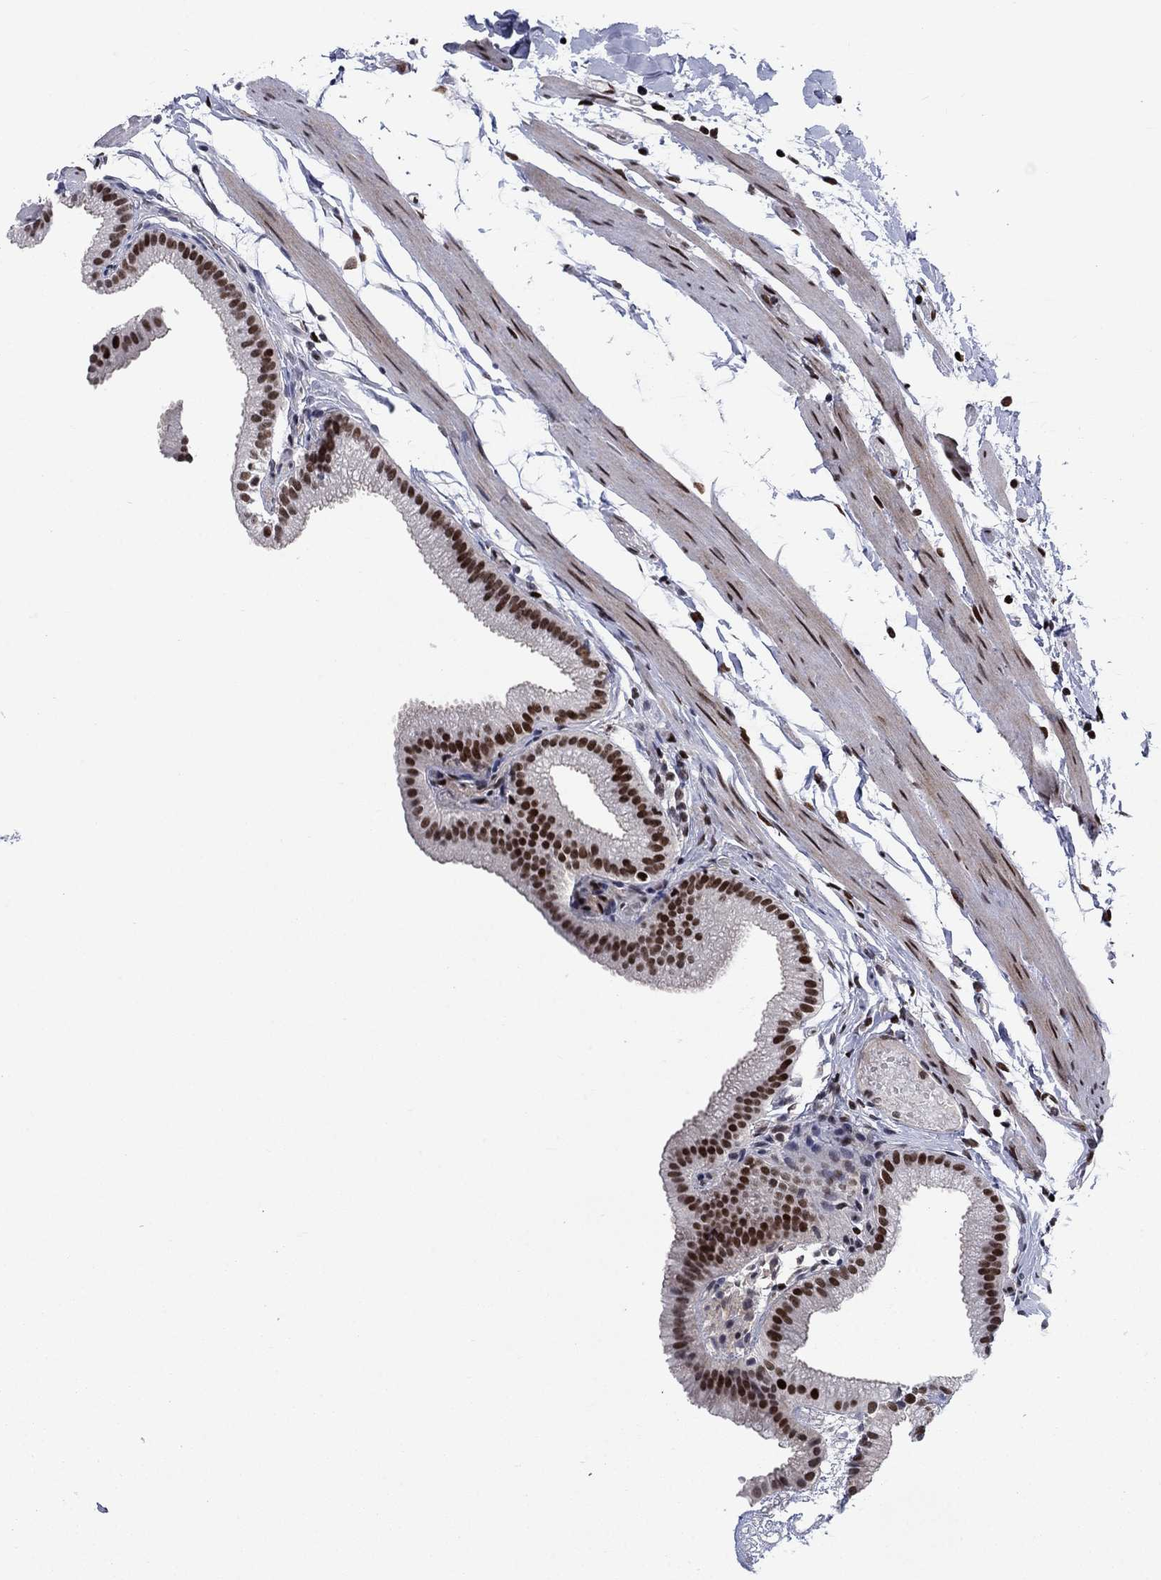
{"staining": {"intensity": "strong", "quantity": ">75%", "location": "nuclear"}, "tissue": "gallbladder", "cell_type": "Glandular cells", "image_type": "normal", "snomed": [{"axis": "morphology", "description": "Normal tissue, NOS"}, {"axis": "topography", "description": "Gallbladder"}], "caption": "An immunohistochemistry micrograph of normal tissue is shown. Protein staining in brown highlights strong nuclear positivity in gallbladder within glandular cells.", "gene": "RPRD1B", "patient": {"sex": "female", "age": 45}}